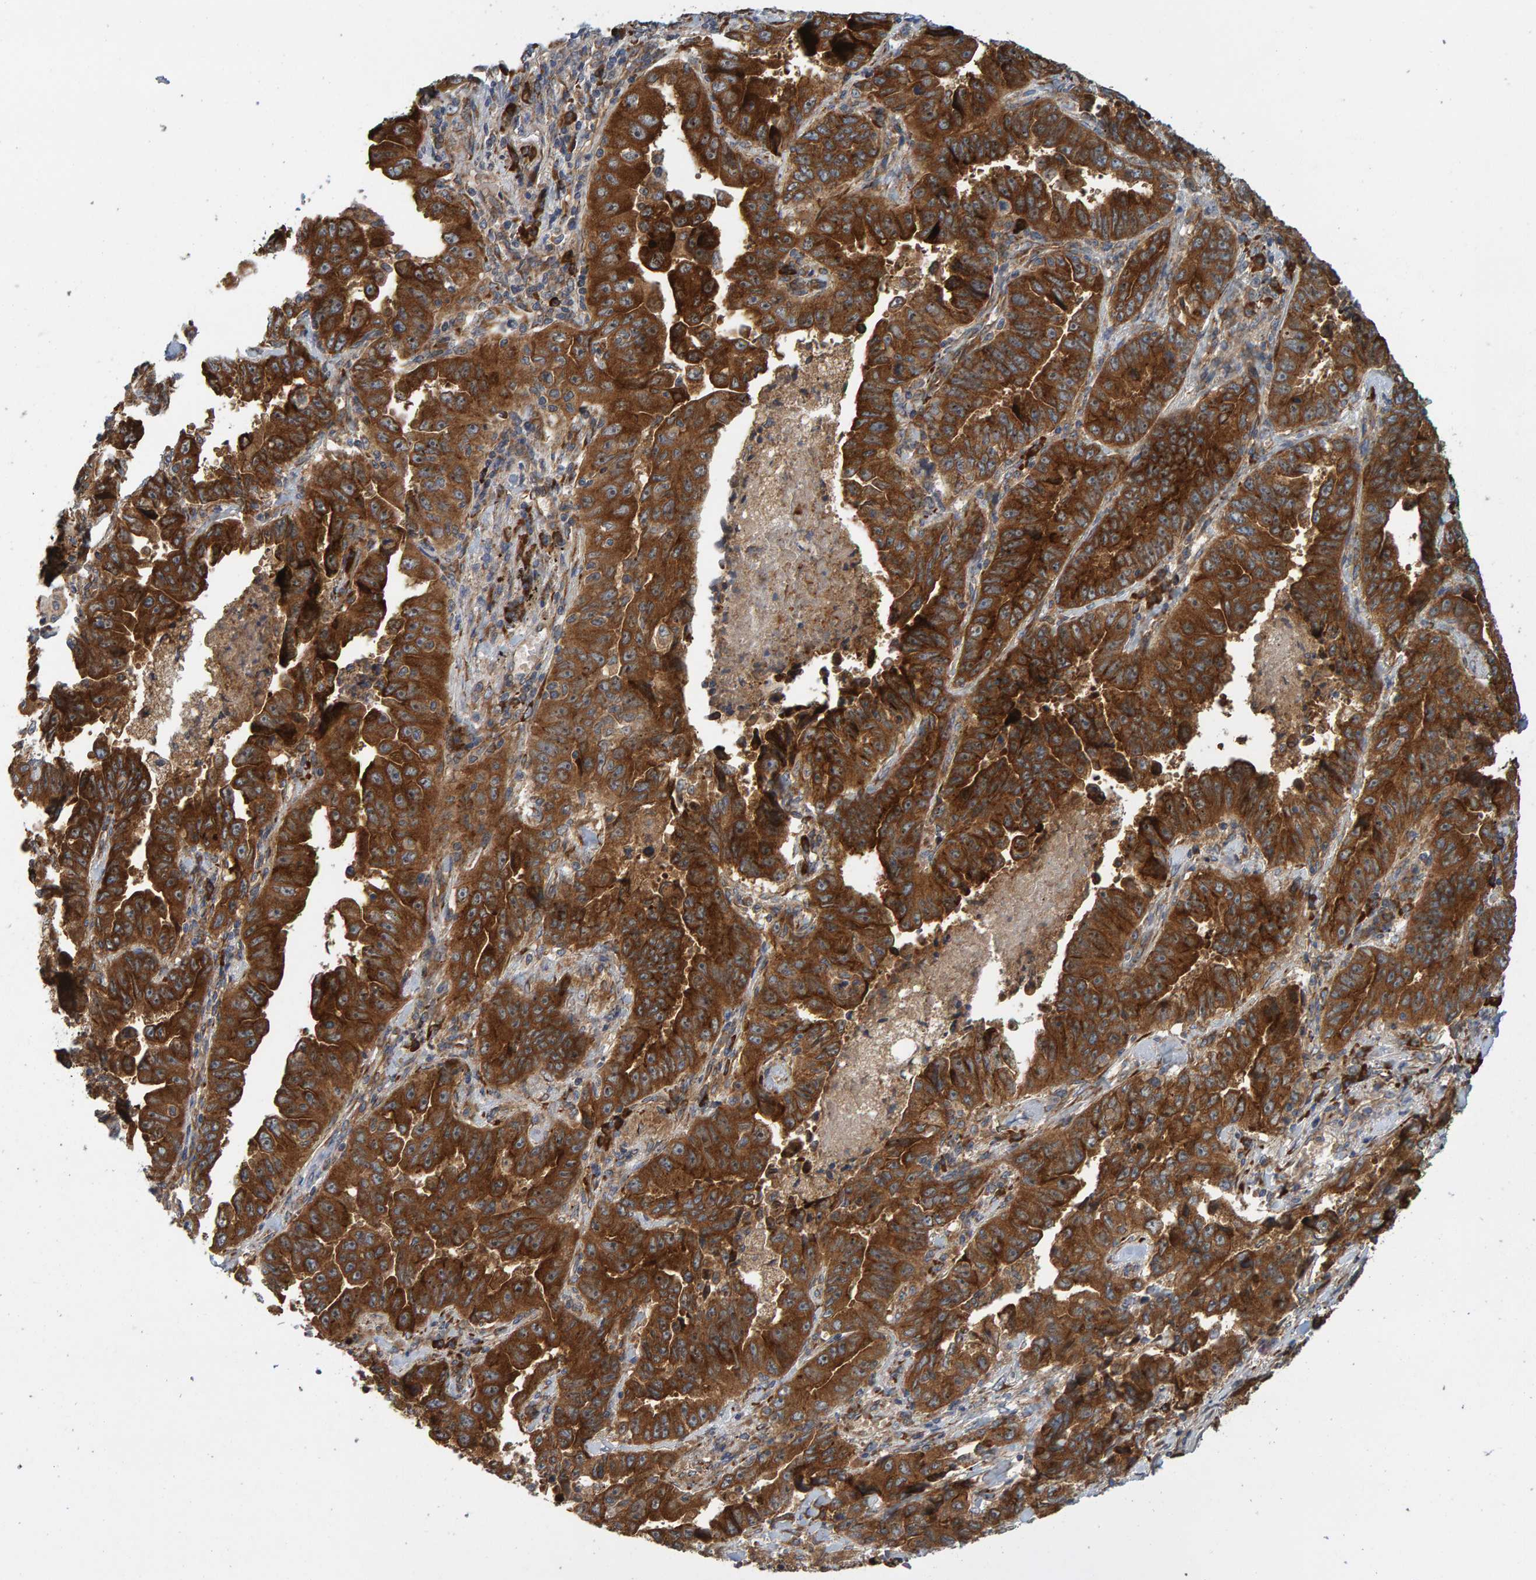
{"staining": {"intensity": "strong", "quantity": ">75%", "location": "cytoplasmic/membranous"}, "tissue": "lung cancer", "cell_type": "Tumor cells", "image_type": "cancer", "snomed": [{"axis": "morphology", "description": "Adenocarcinoma, NOS"}, {"axis": "topography", "description": "Lung"}], "caption": "Immunohistochemical staining of lung cancer (adenocarcinoma) exhibits strong cytoplasmic/membranous protein staining in about >75% of tumor cells.", "gene": "BAIAP2", "patient": {"sex": "female", "age": 51}}